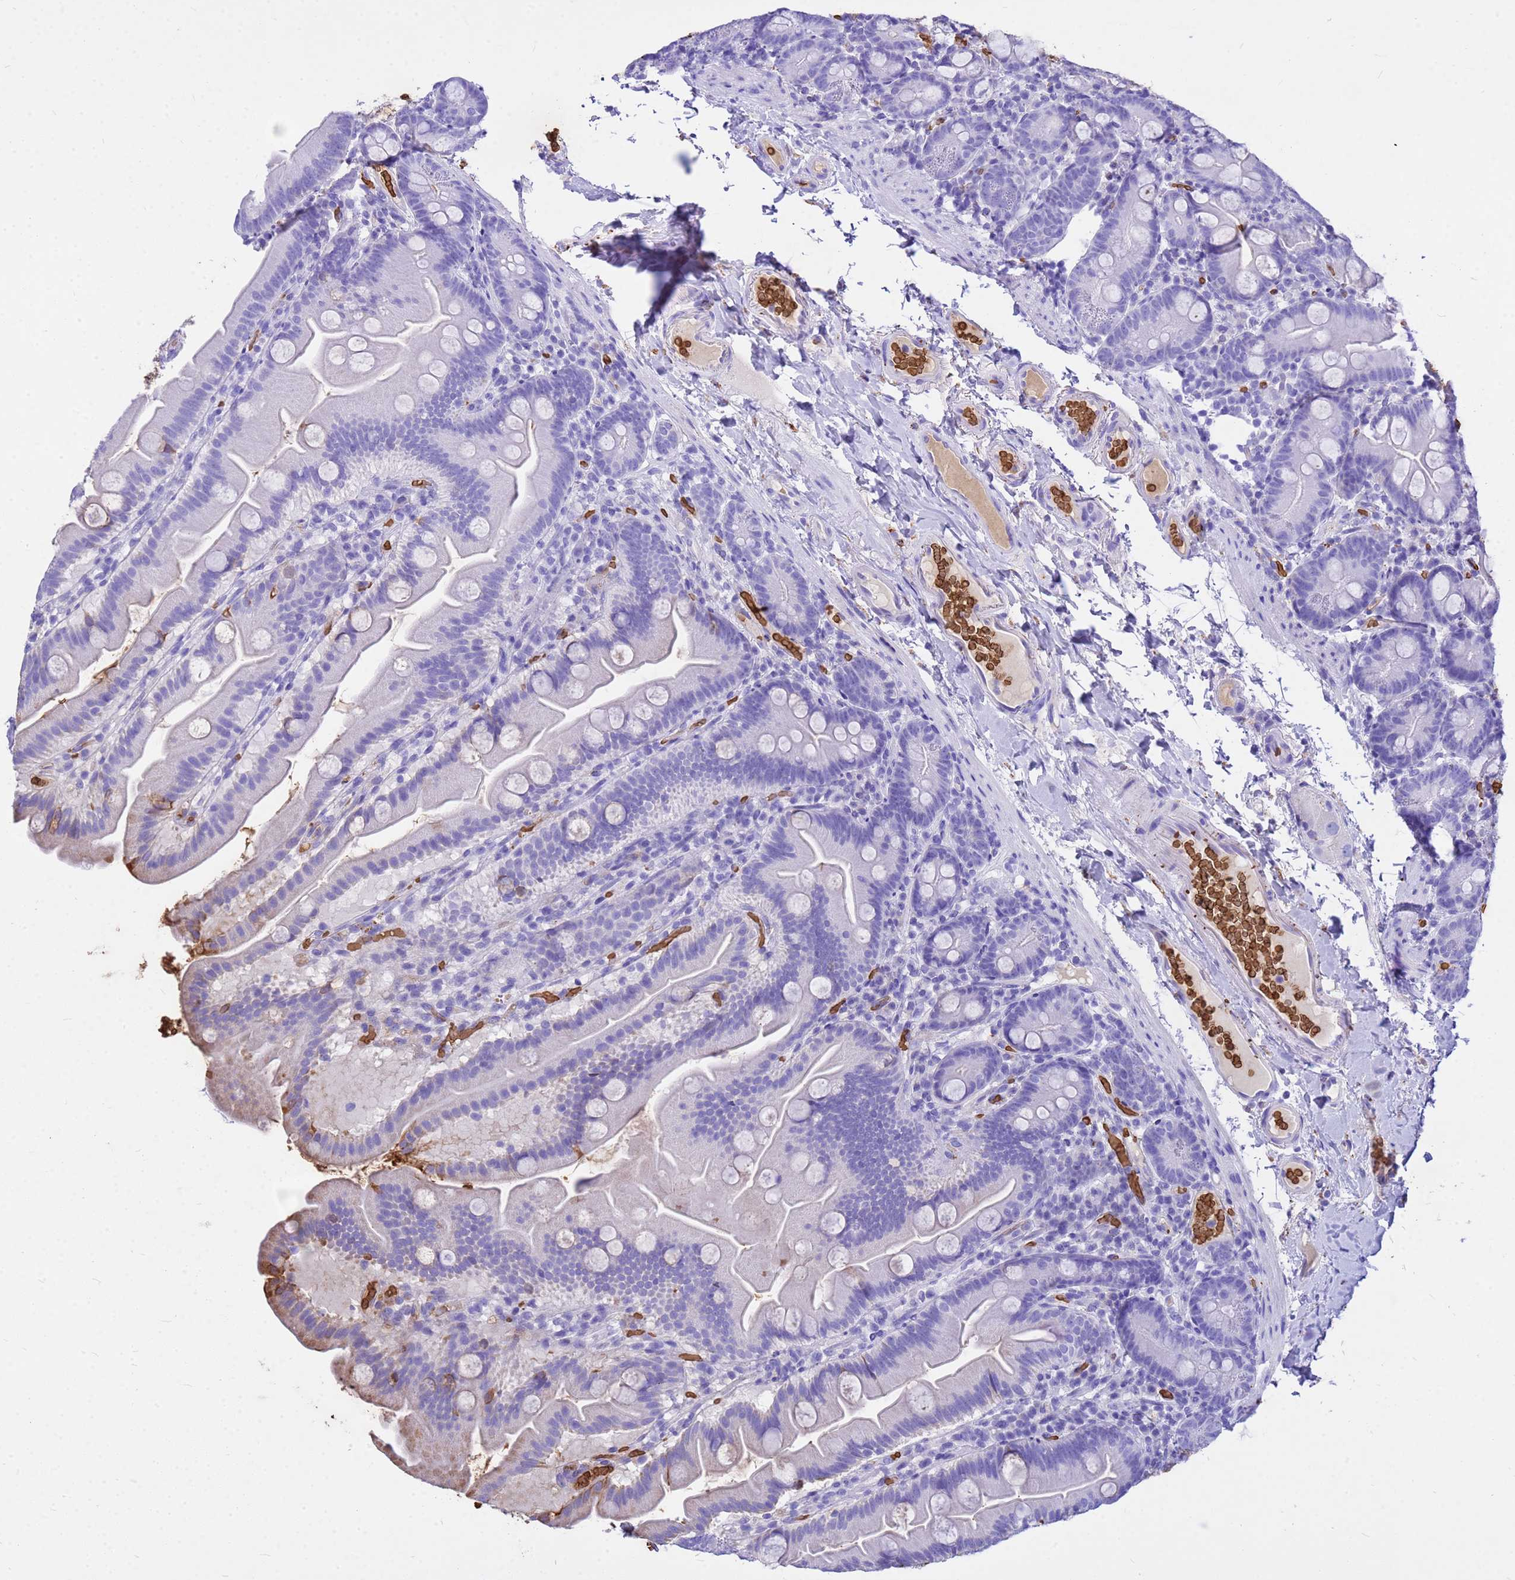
{"staining": {"intensity": "negative", "quantity": "none", "location": "none"}, "tissue": "small intestine", "cell_type": "Glandular cells", "image_type": "normal", "snomed": [{"axis": "morphology", "description": "Normal tissue, NOS"}, {"axis": "topography", "description": "Small intestine"}], "caption": "A histopathology image of small intestine stained for a protein reveals no brown staining in glandular cells.", "gene": "HBA1", "patient": {"sex": "female", "age": 68}}